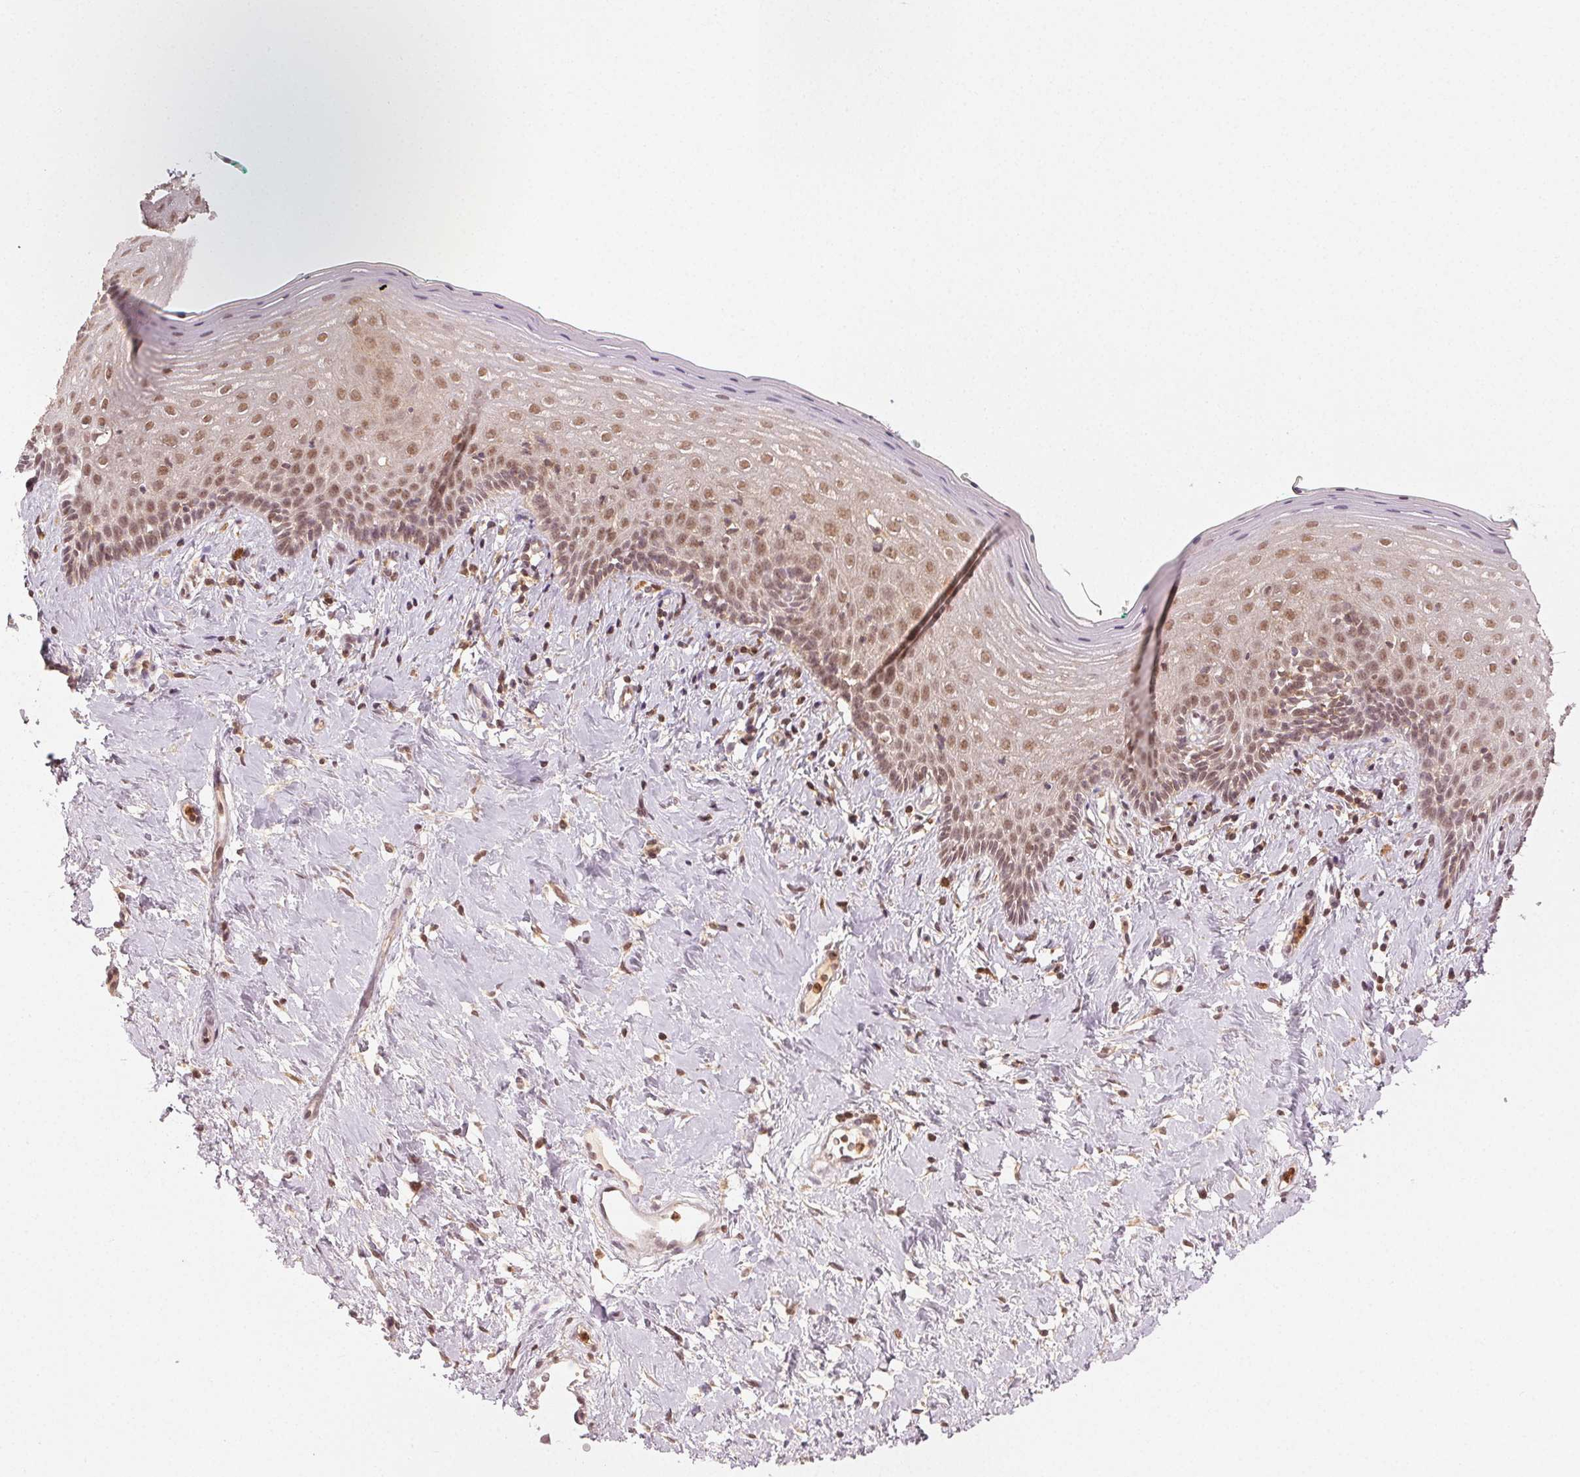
{"staining": {"intensity": "moderate", "quantity": ">75%", "location": "cytoplasmic/membranous,nuclear"}, "tissue": "vagina", "cell_type": "Squamous epithelial cells", "image_type": "normal", "snomed": [{"axis": "morphology", "description": "Normal tissue, NOS"}, {"axis": "topography", "description": "Vagina"}], "caption": "Immunohistochemistry staining of benign vagina, which demonstrates medium levels of moderate cytoplasmic/membranous,nuclear expression in about >75% of squamous epithelial cells indicating moderate cytoplasmic/membranous,nuclear protein staining. The staining was performed using DAB (brown) for protein detection and nuclei were counterstained in hematoxylin (blue).", "gene": "MAPK14", "patient": {"sex": "female", "age": 42}}